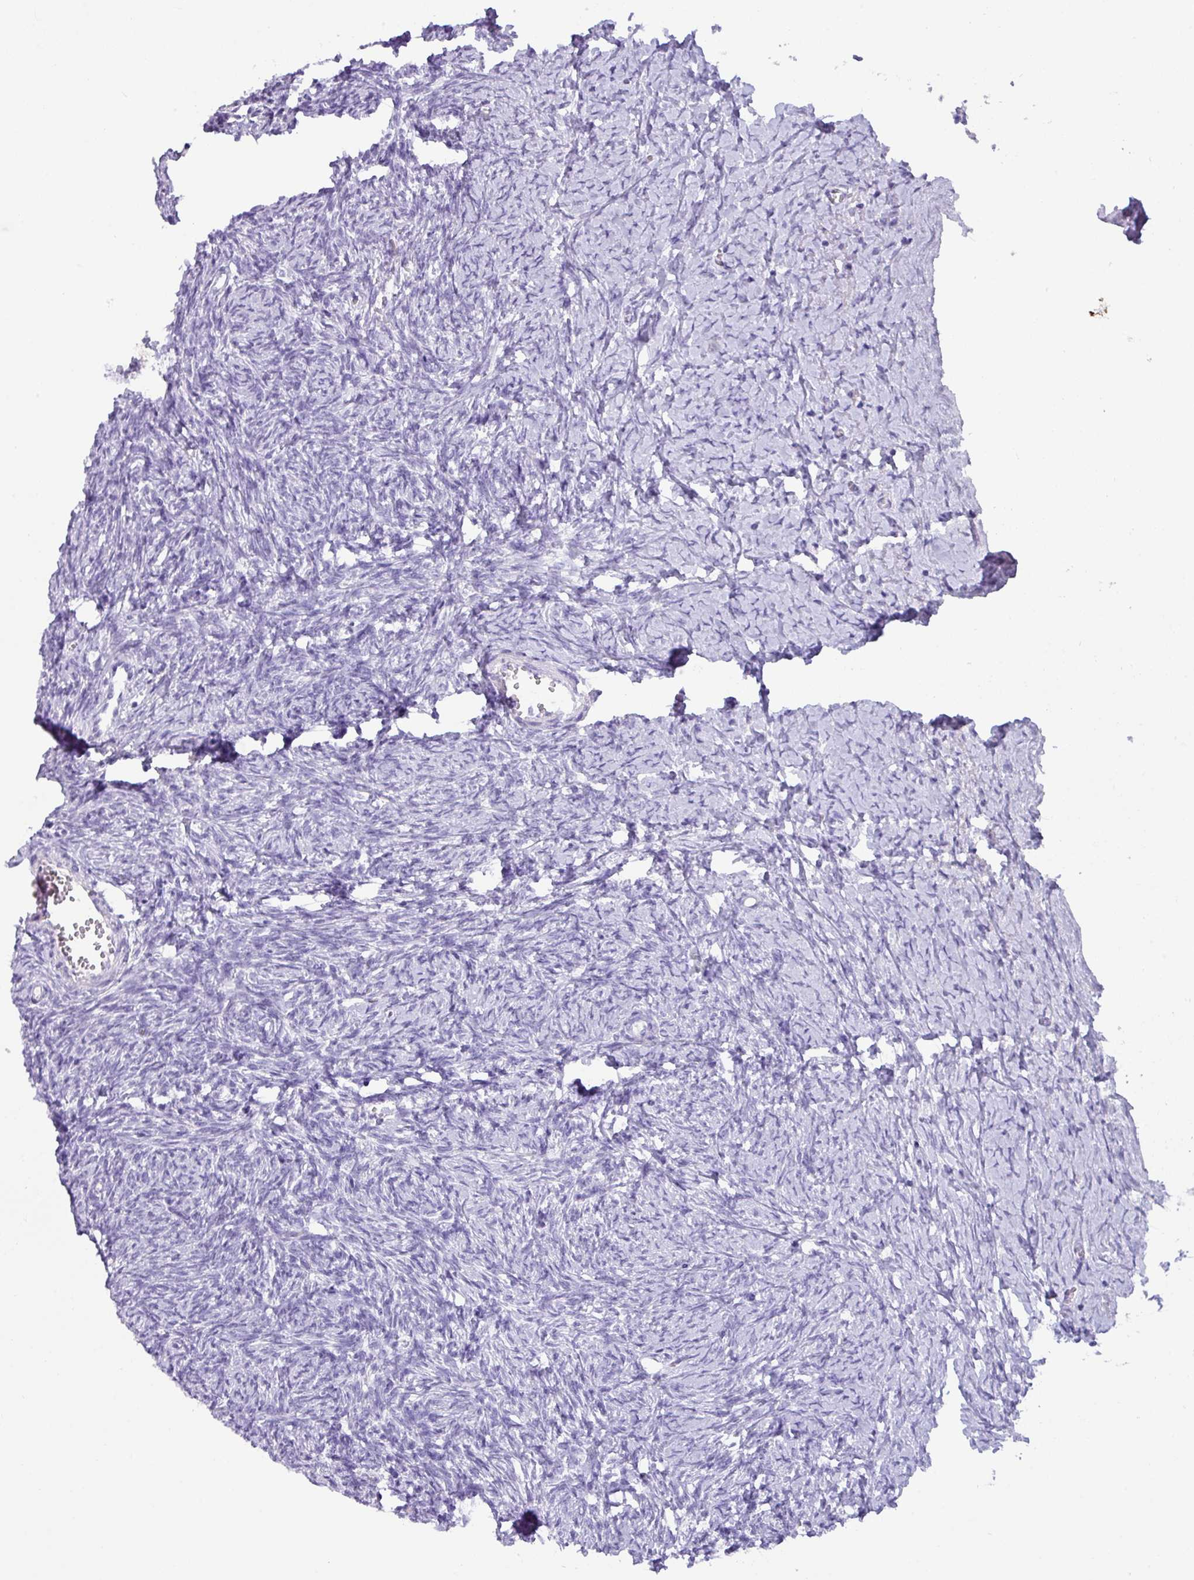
{"staining": {"intensity": "weak", "quantity": ">75%", "location": "cytoplasmic/membranous"}, "tissue": "ovary", "cell_type": "Follicle cells", "image_type": "normal", "snomed": [{"axis": "morphology", "description": "Normal tissue, NOS"}, {"axis": "topography", "description": "Ovary"}], "caption": "Immunohistochemistry histopathology image of unremarkable ovary stained for a protein (brown), which shows low levels of weak cytoplasmic/membranous staining in approximately >75% of follicle cells.", "gene": "NCCRP1", "patient": {"sex": "female", "age": 39}}